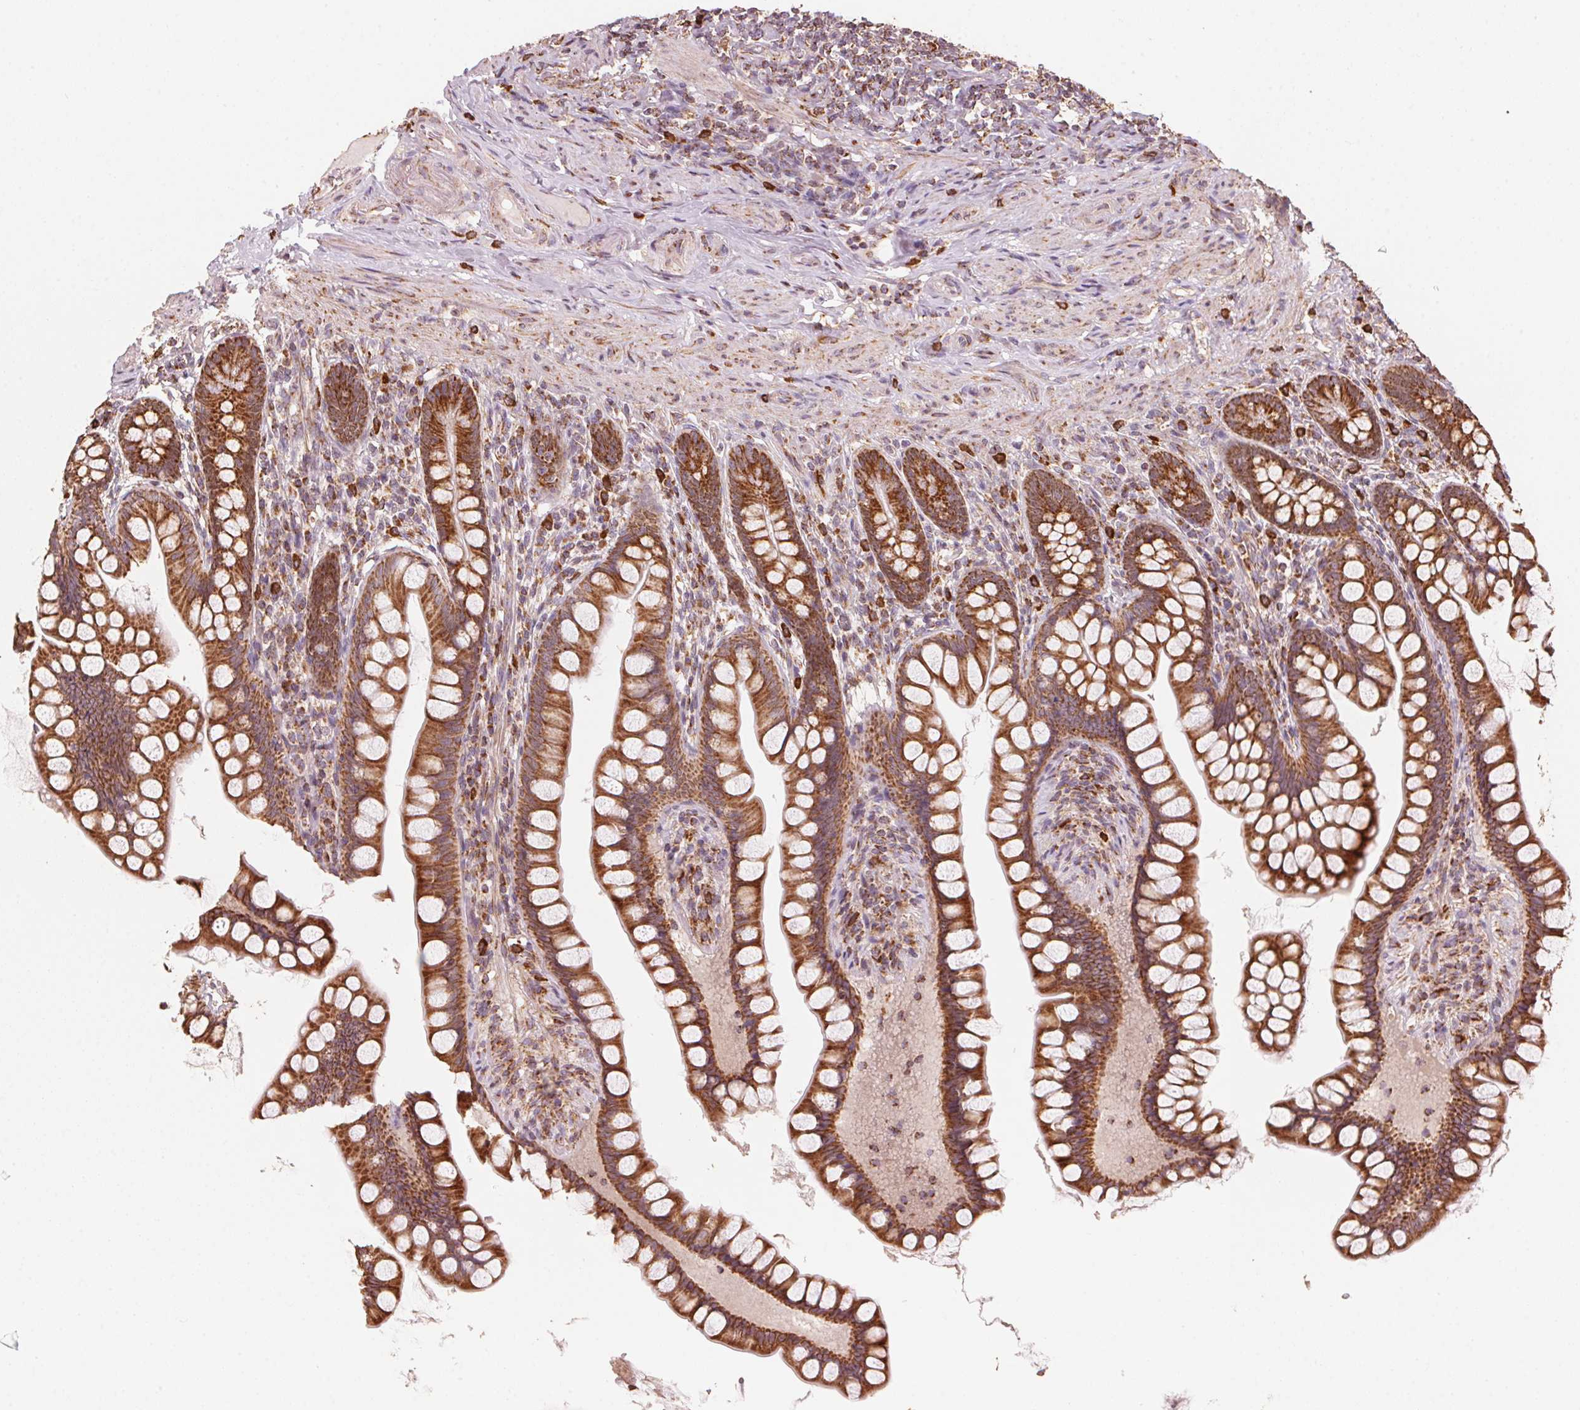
{"staining": {"intensity": "strong", "quantity": ">75%", "location": "cytoplasmic/membranous"}, "tissue": "small intestine", "cell_type": "Glandular cells", "image_type": "normal", "snomed": [{"axis": "morphology", "description": "Normal tissue, NOS"}, {"axis": "topography", "description": "Small intestine"}], "caption": "Immunohistochemistry staining of normal small intestine, which exhibits high levels of strong cytoplasmic/membranous positivity in approximately >75% of glandular cells indicating strong cytoplasmic/membranous protein staining. The staining was performed using DAB (brown) for protein detection and nuclei were counterstained in hematoxylin (blue).", "gene": "TOMM70", "patient": {"sex": "male", "age": 70}}